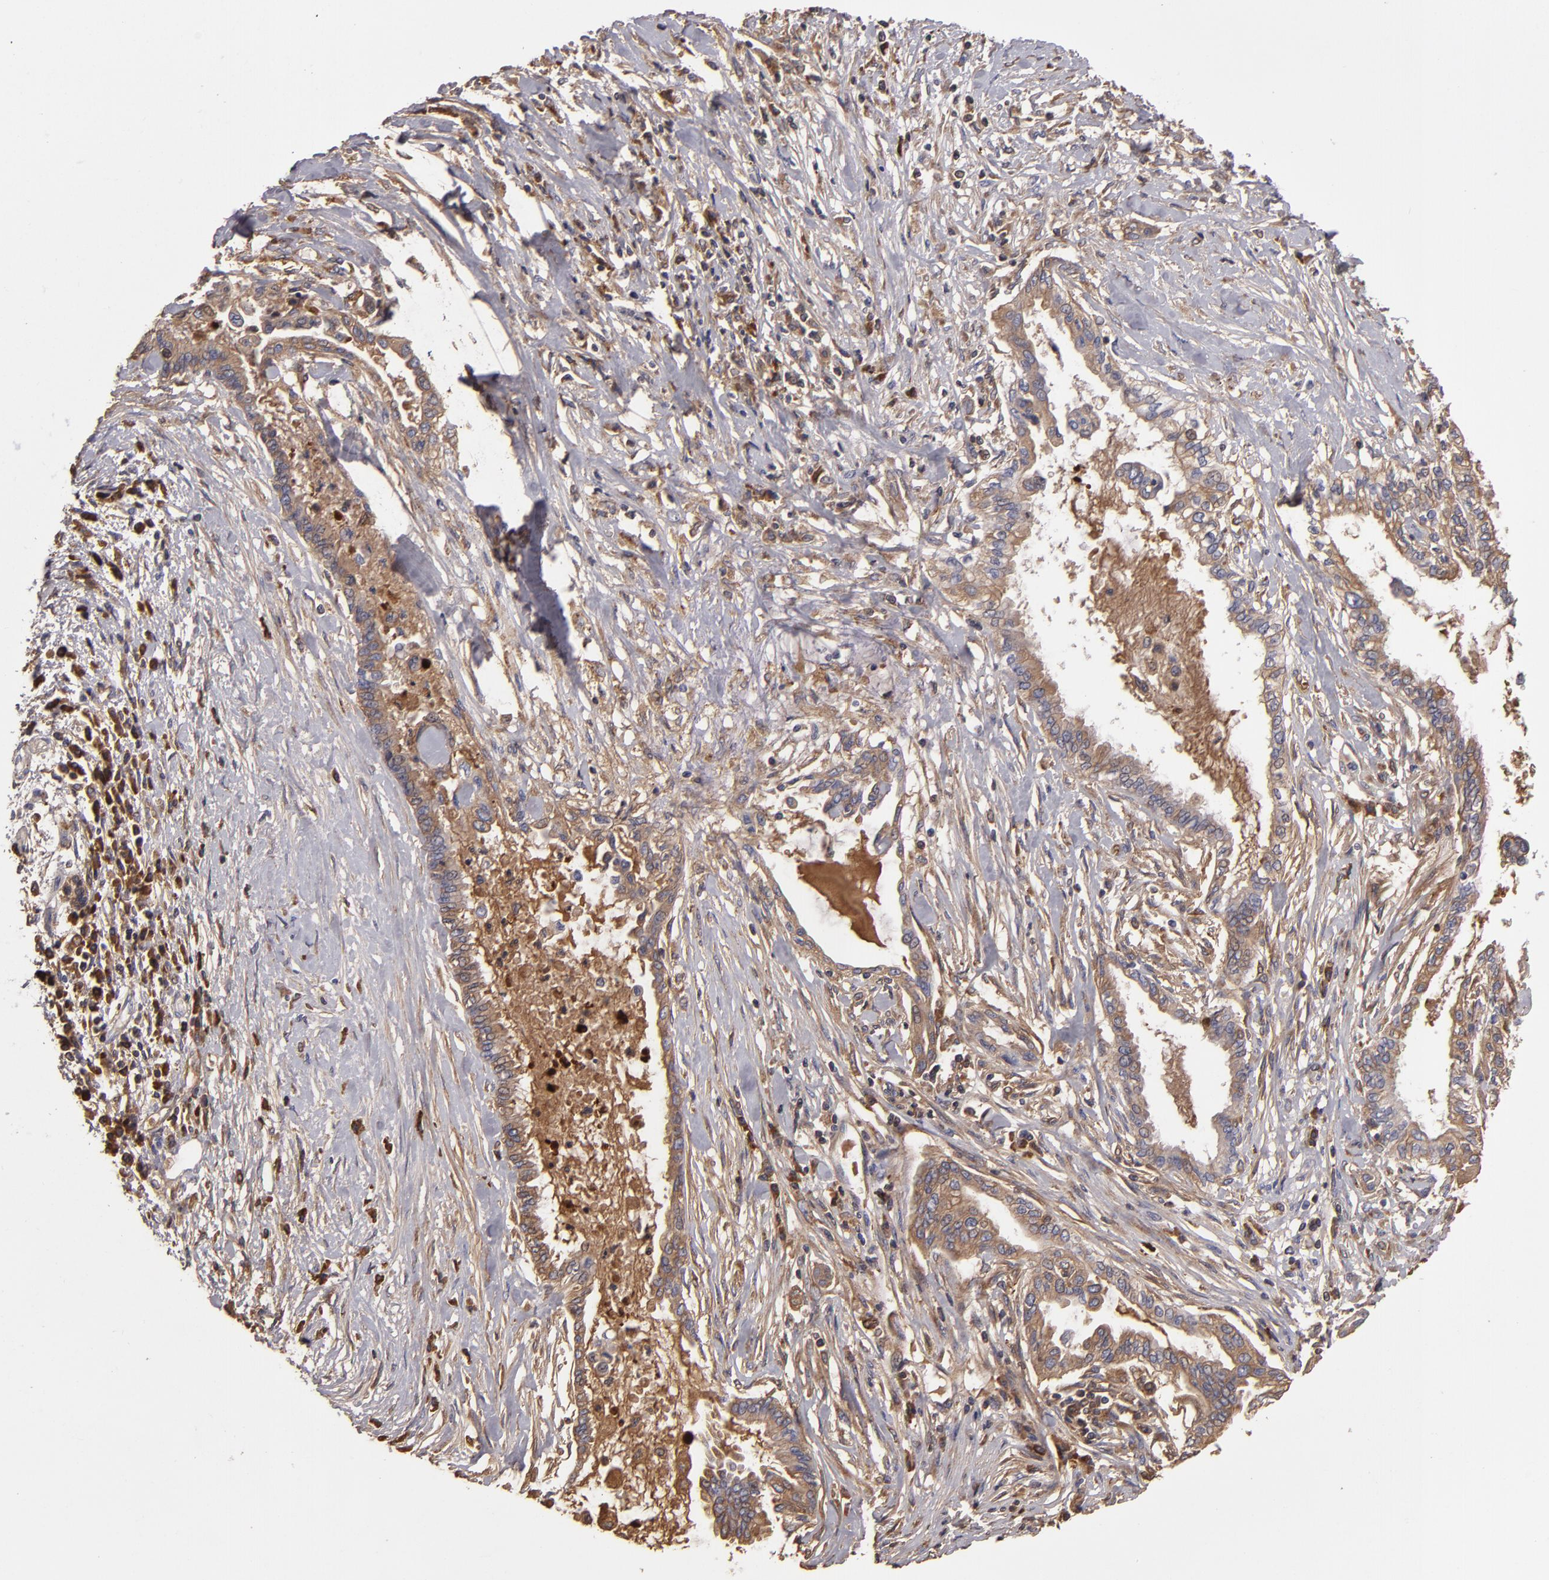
{"staining": {"intensity": "moderate", "quantity": ">75%", "location": "cytoplasmic/membranous"}, "tissue": "pancreatic cancer", "cell_type": "Tumor cells", "image_type": "cancer", "snomed": [{"axis": "morphology", "description": "Adenocarcinoma, NOS"}, {"axis": "topography", "description": "Pancreas"}], "caption": "Tumor cells display moderate cytoplasmic/membranous staining in about >75% of cells in pancreatic adenocarcinoma. (DAB IHC, brown staining for protein, blue staining for nuclei).", "gene": "CFB", "patient": {"sex": "female", "age": 64}}